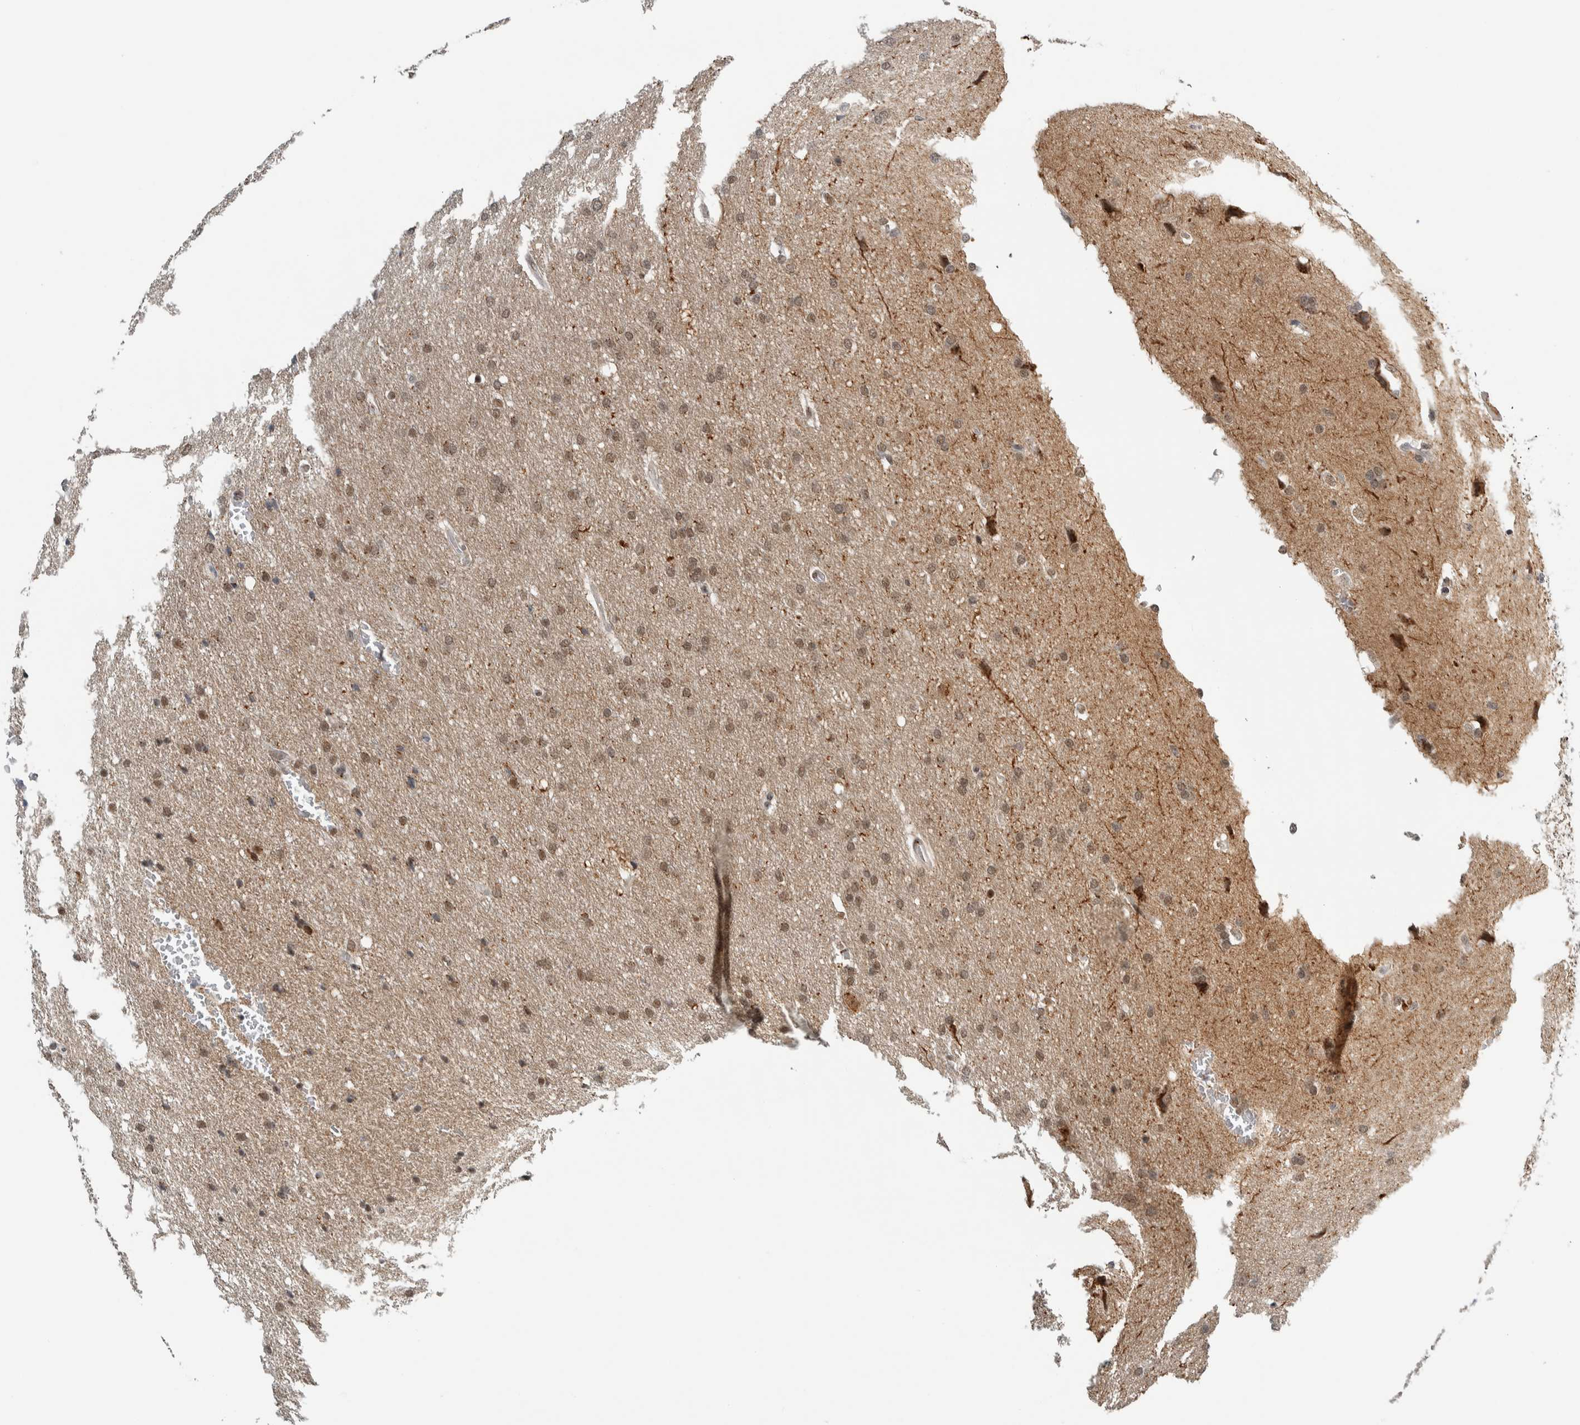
{"staining": {"intensity": "weak", "quantity": "25%-75%", "location": "nuclear"}, "tissue": "glioma", "cell_type": "Tumor cells", "image_type": "cancer", "snomed": [{"axis": "morphology", "description": "Glioma, malignant, Low grade"}, {"axis": "topography", "description": "Brain"}], "caption": "Malignant glioma (low-grade) stained with IHC demonstrates weak nuclear expression in about 25%-75% of tumor cells.", "gene": "ZMYND8", "patient": {"sex": "female", "age": 37}}